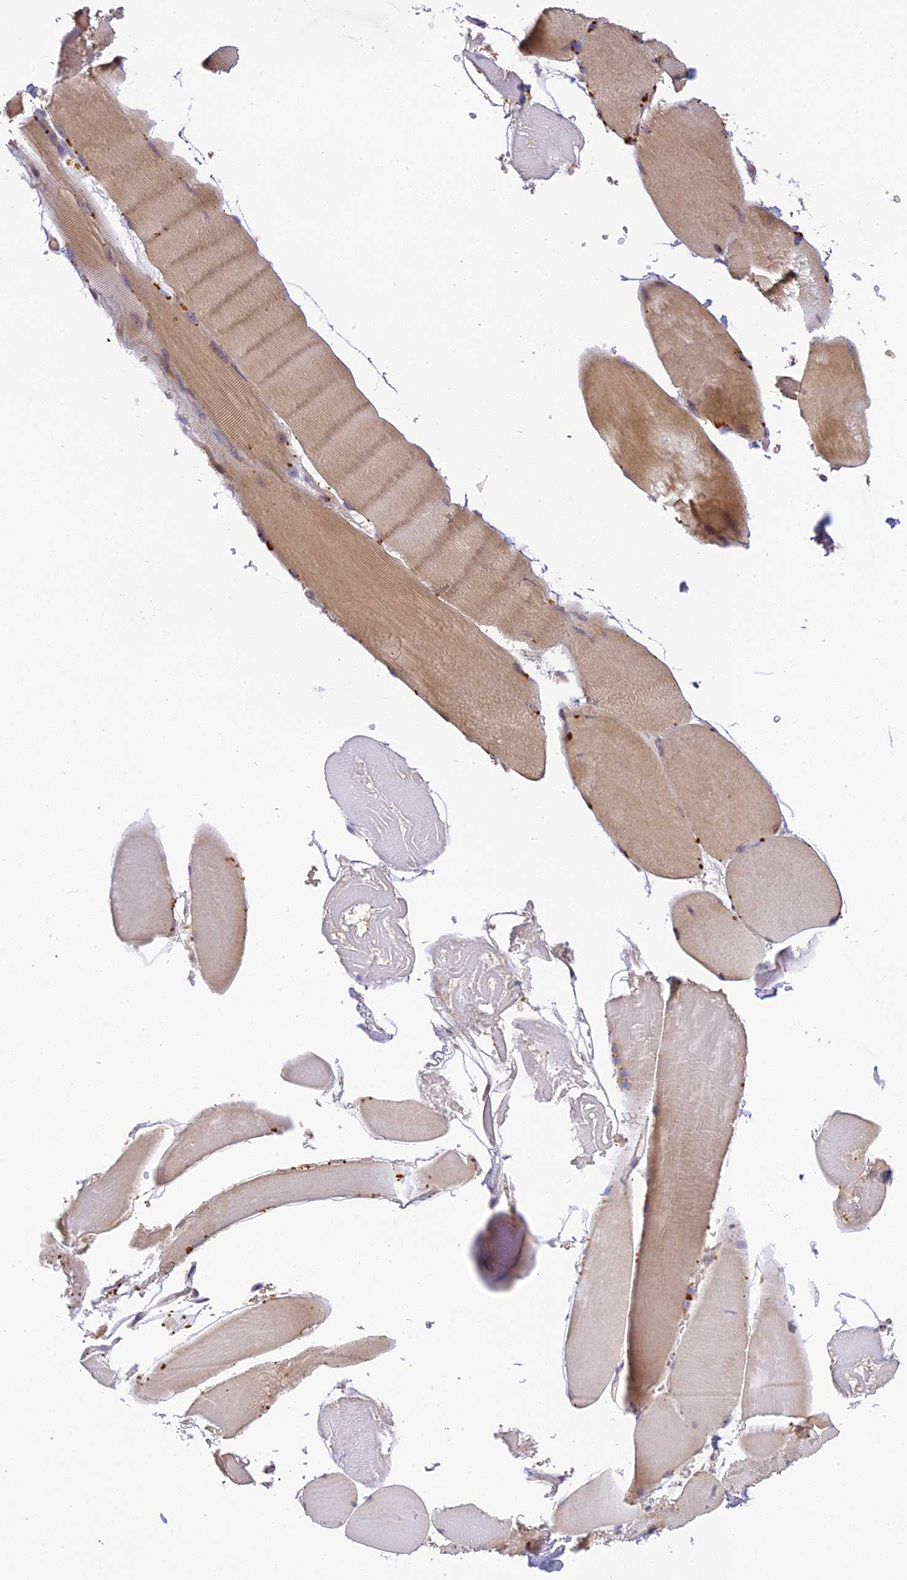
{"staining": {"intensity": "moderate", "quantity": "25%-75%", "location": "cytoplasmic/membranous"}, "tissue": "skeletal muscle", "cell_type": "Myocytes", "image_type": "normal", "snomed": [{"axis": "morphology", "description": "Normal tissue, NOS"}, {"axis": "topography", "description": "Skeletal muscle"}, {"axis": "topography", "description": "Head-Neck"}], "caption": "Brown immunohistochemical staining in unremarkable skeletal muscle reveals moderate cytoplasmic/membranous expression in about 25%-75% of myocytes. The staining is performed using DAB brown chromogen to label protein expression. The nuclei are counter-stained blue using hematoxylin.", "gene": "FNIP2", "patient": {"sex": "male", "age": 66}}